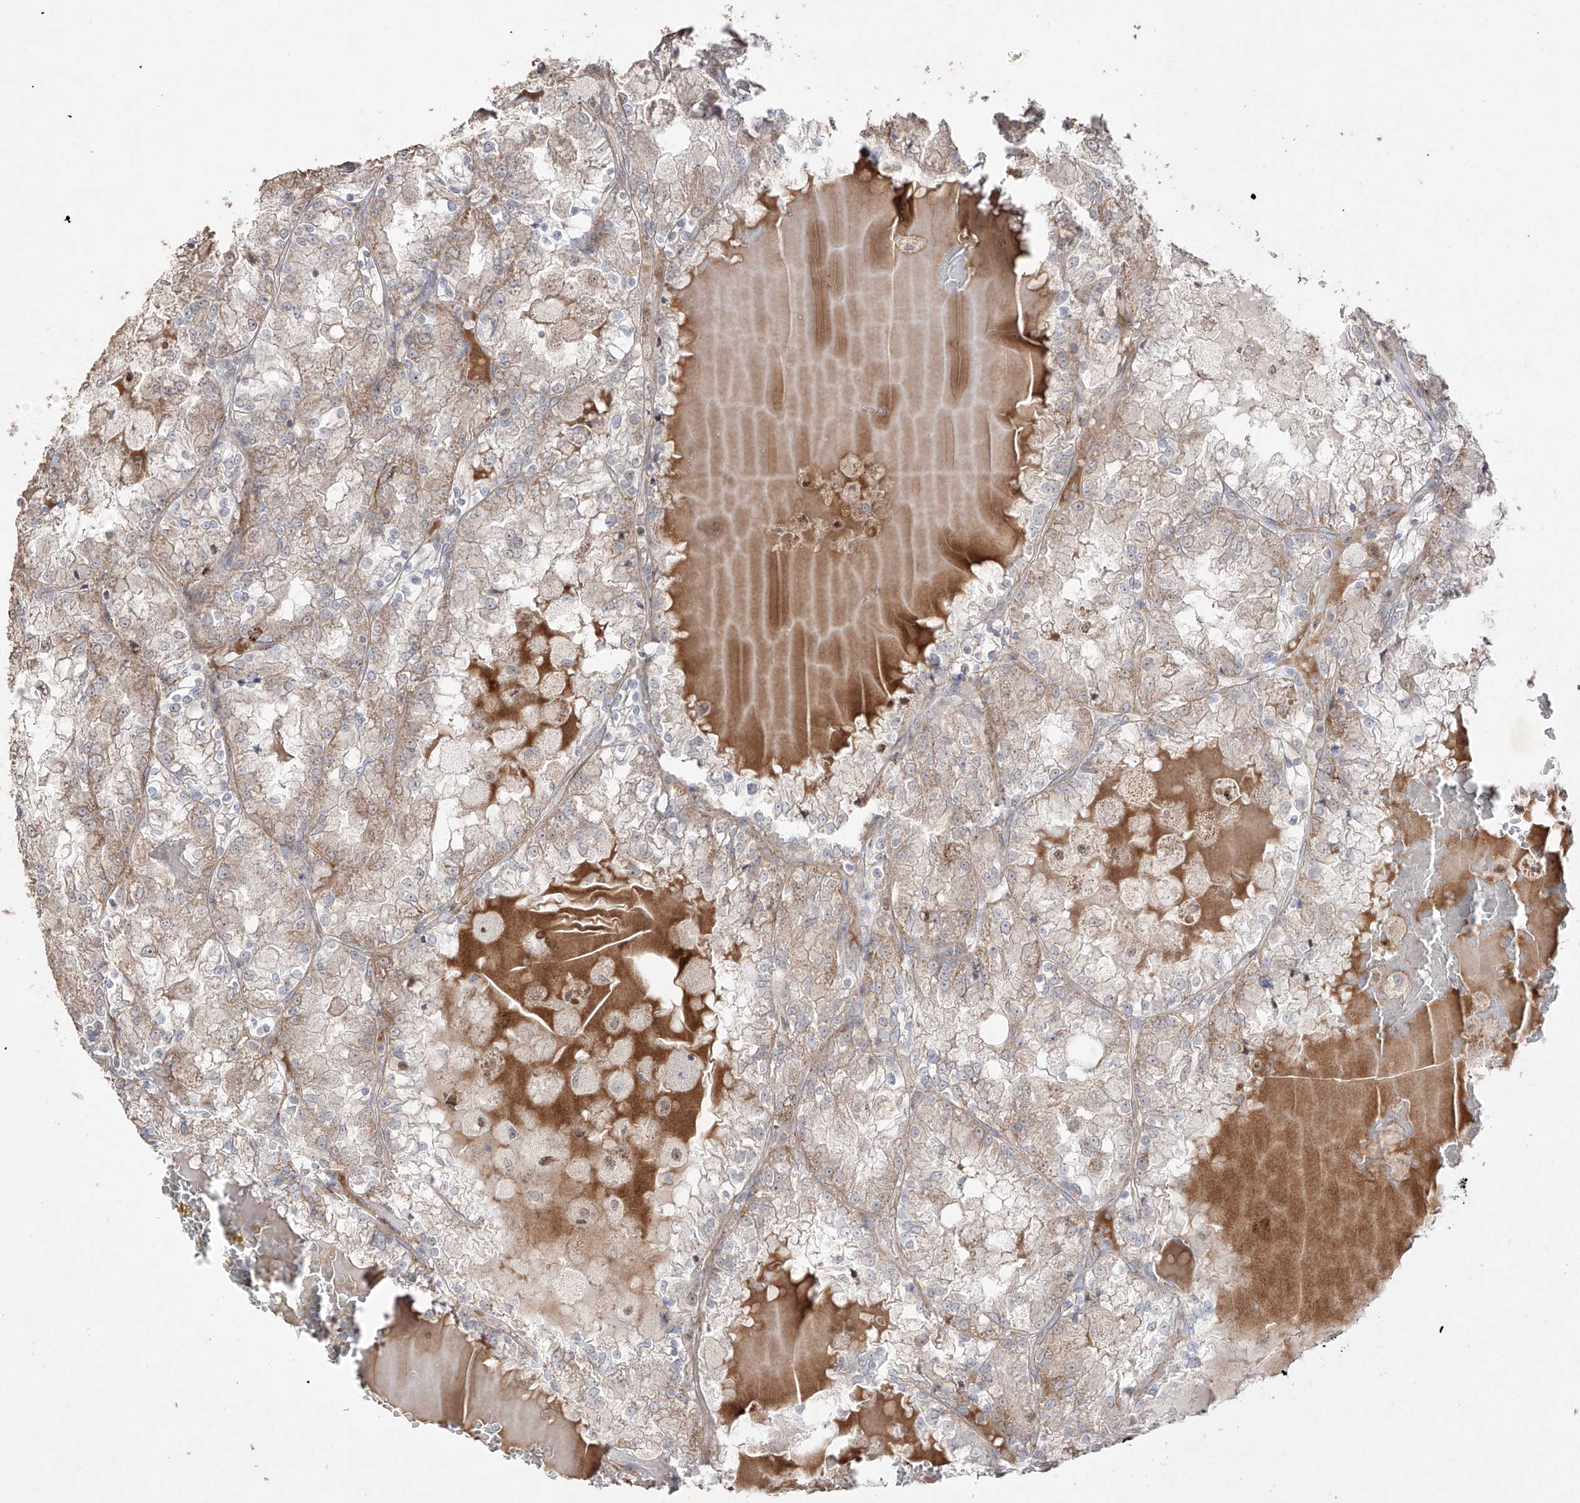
{"staining": {"intensity": "weak", "quantity": "25%-75%", "location": "cytoplasmic/membranous"}, "tissue": "renal cancer", "cell_type": "Tumor cells", "image_type": "cancer", "snomed": [{"axis": "morphology", "description": "Adenocarcinoma, NOS"}, {"axis": "topography", "description": "Kidney"}], "caption": "Brown immunohistochemical staining in human renal adenocarcinoma demonstrates weak cytoplasmic/membranous expression in approximately 25%-75% of tumor cells. Nuclei are stained in blue.", "gene": "YKT6", "patient": {"sex": "female", "age": 56}}